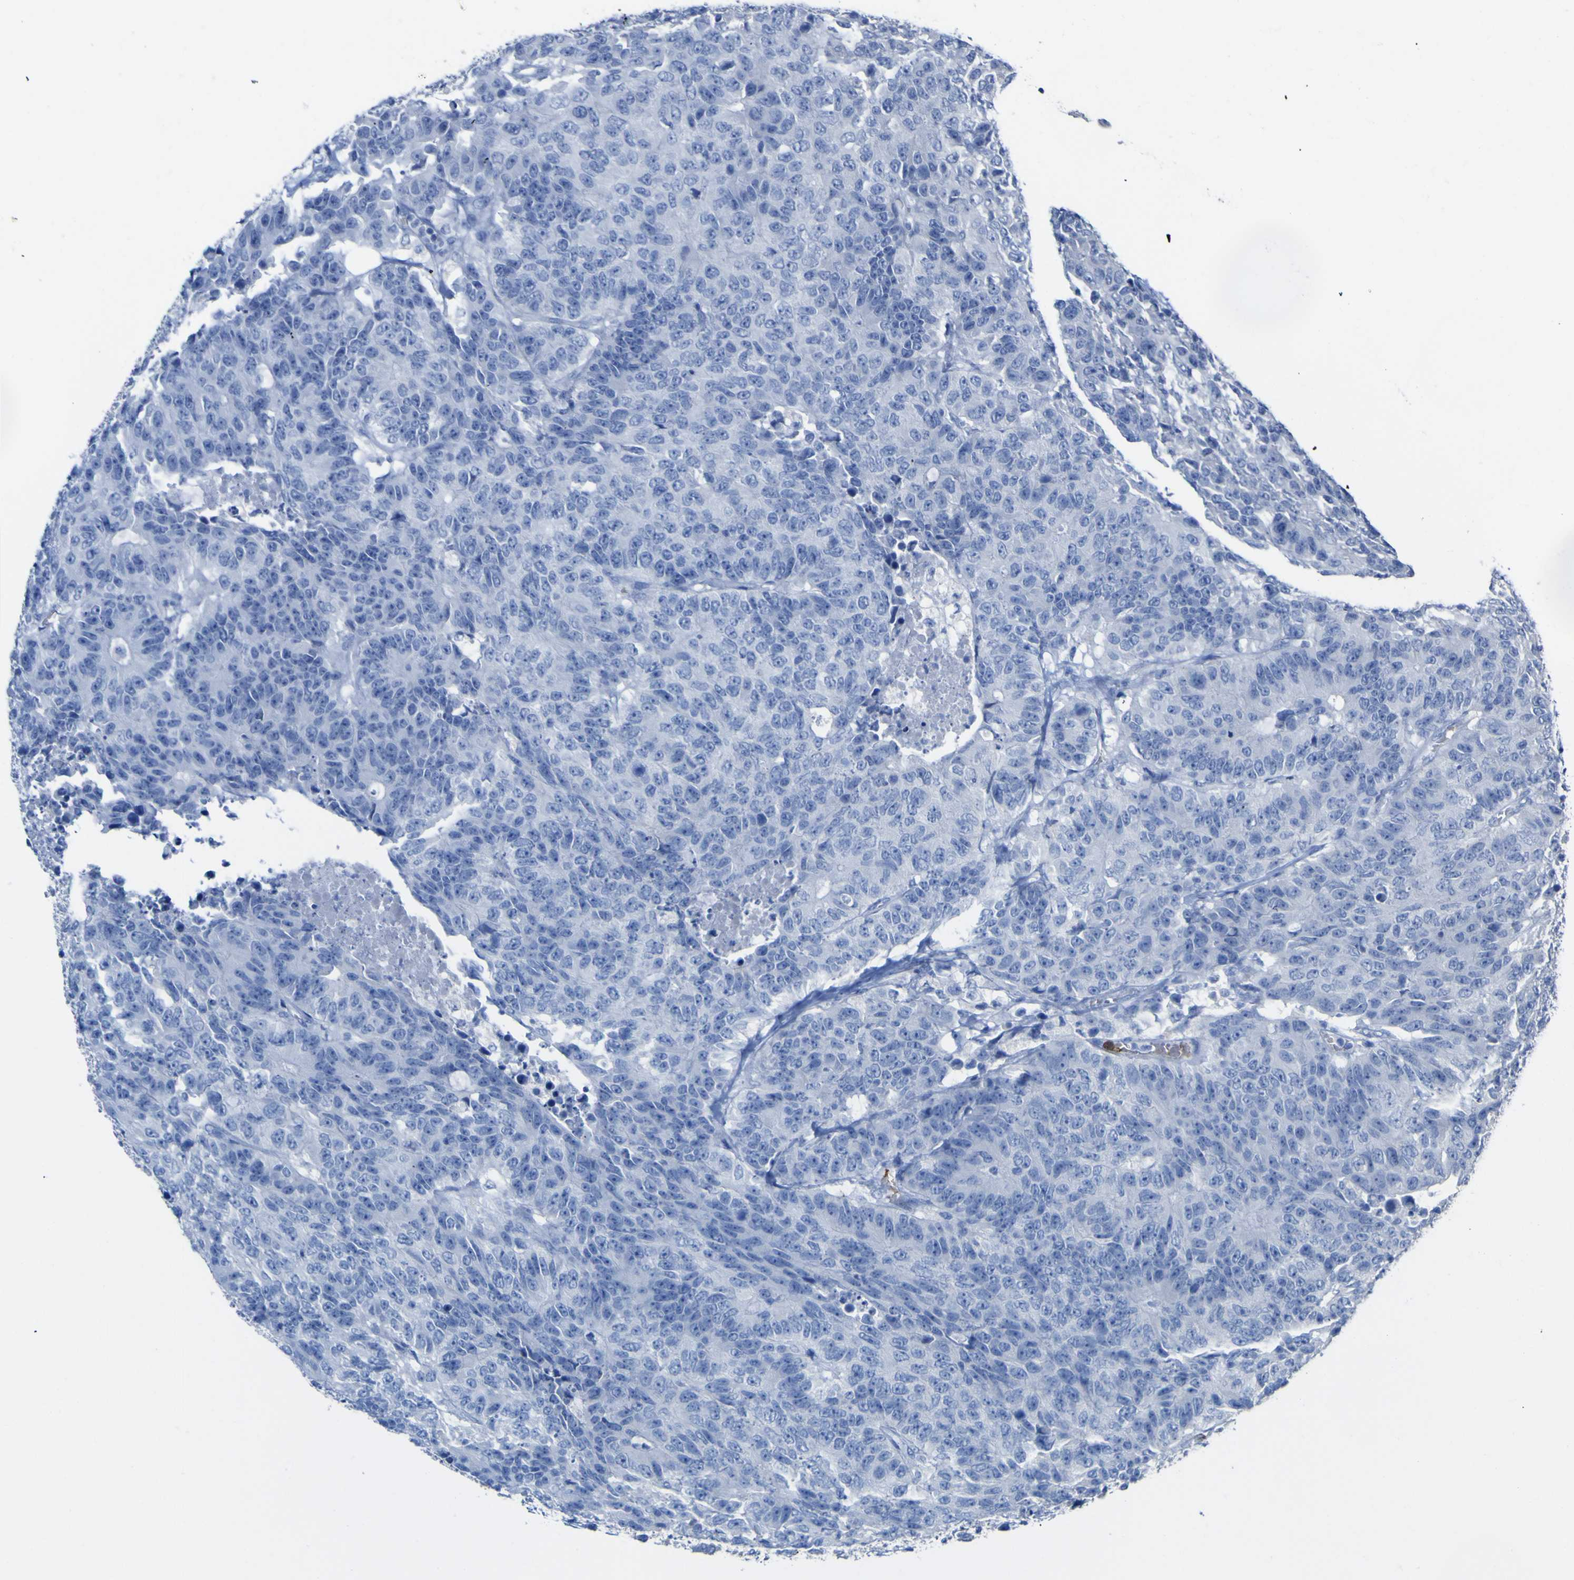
{"staining": {"intensity": "negative", "quantity": "none", "location": "none"}, "tissue": "colorectal cancer", "cell_type": "Tumor cells", "image_type": "cancer", "snomed": [{"axis": "morphology", "description": "Adenocarcinoma, NOS"}, {"axis": "topography", "description": "Colon"}], "caption": "IHC of human colorectal cancer (adenocarcinoma) demonstrates no staining in tumor cells.", "gene": "GCM1", "patient": {"sex": "female", "age": 86}}